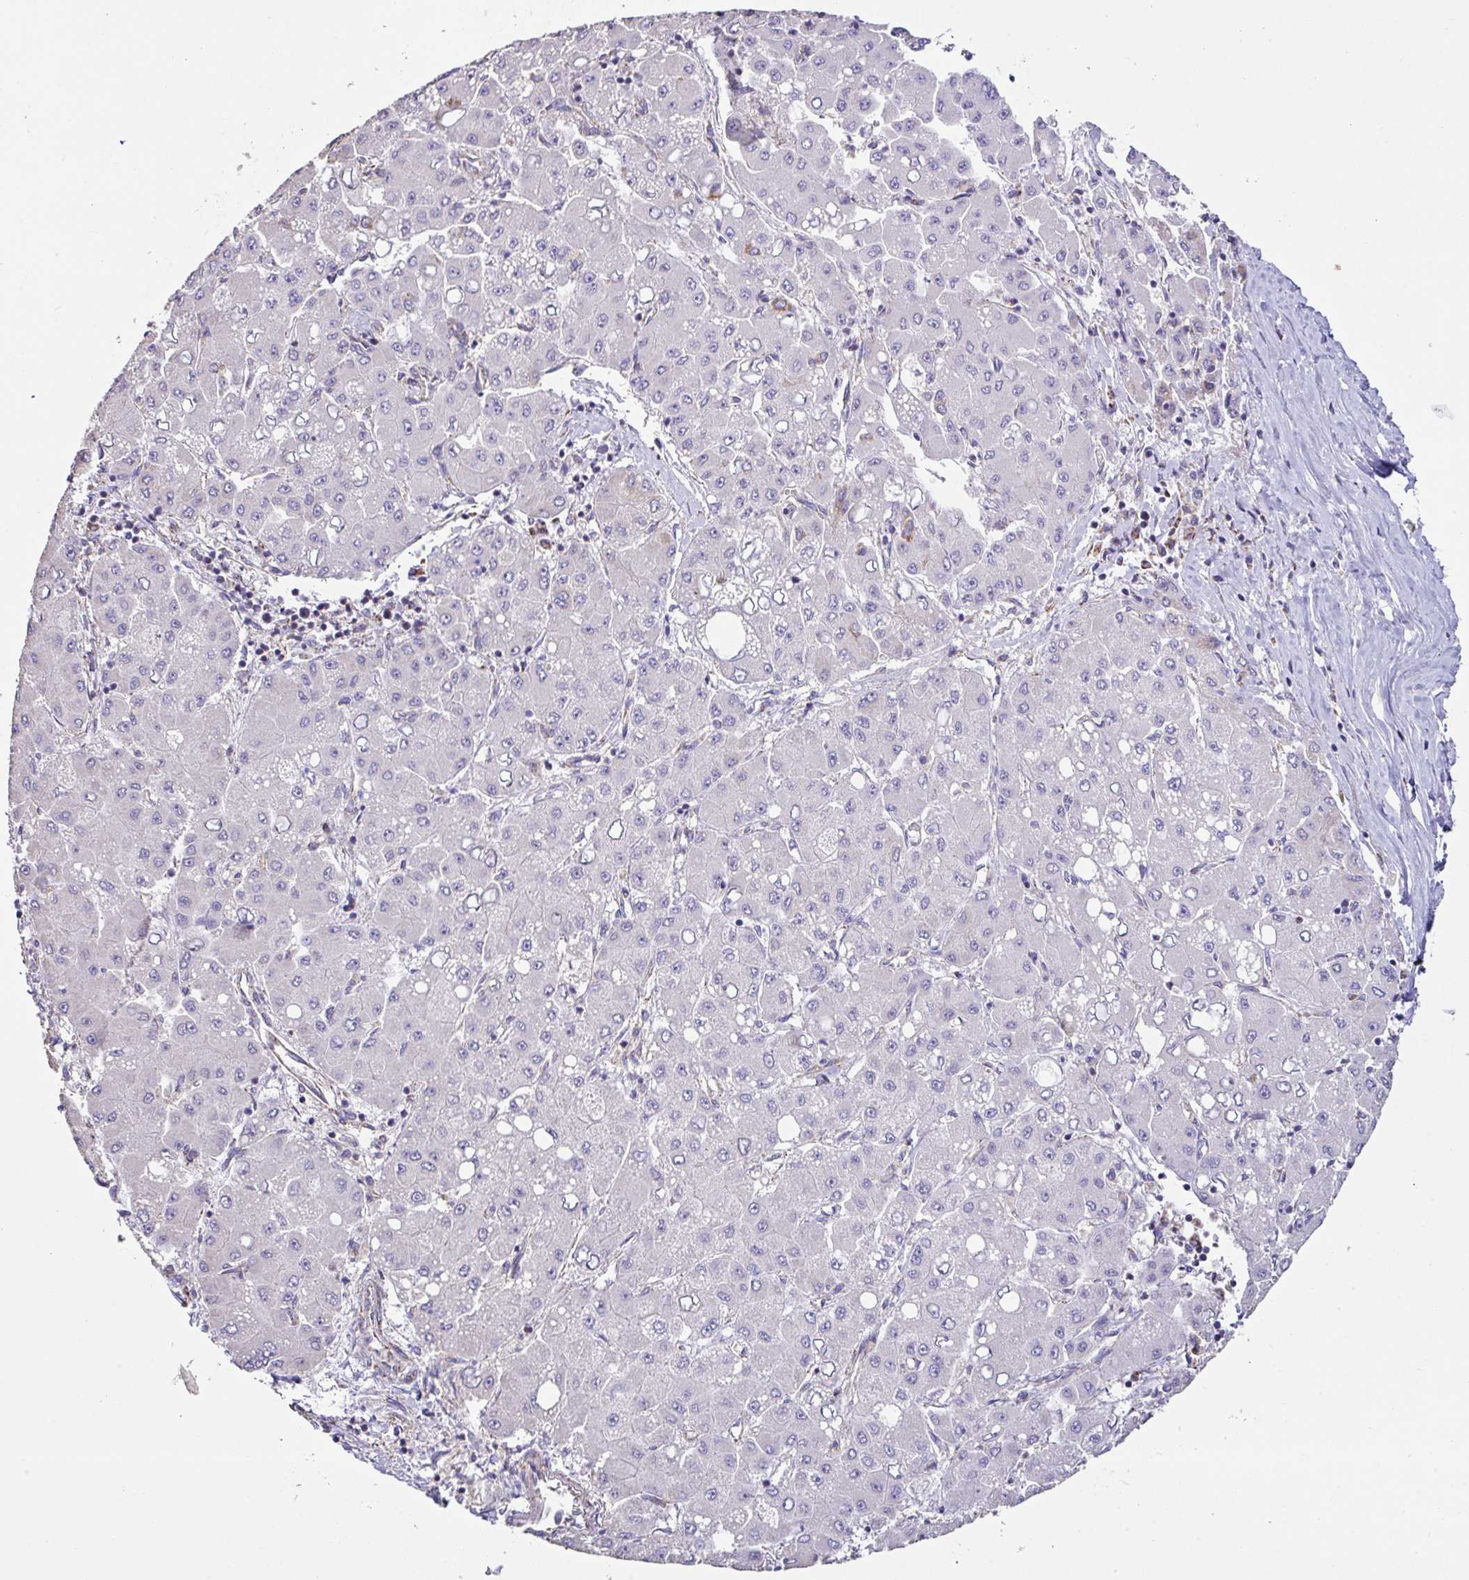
{"staining": {"intensity": "negative", "quantity": "none", "location": "none"}, "tissue": "liver cancer", "cell_type": "Tumor cells", "image_type": "cancer", "snomed": [{"axis": "morphology", "description": "Carcinoma, Hepatocellular, NOS"}, {"axis": "topography", "description": "Liver"}], "caption": "Histopathology image shows no protein staining in tumor cells of hepatocellular carcinoma (liver) tissue.", "gene": "DOK7", "patient": {"sex": "male", "age": 40}}